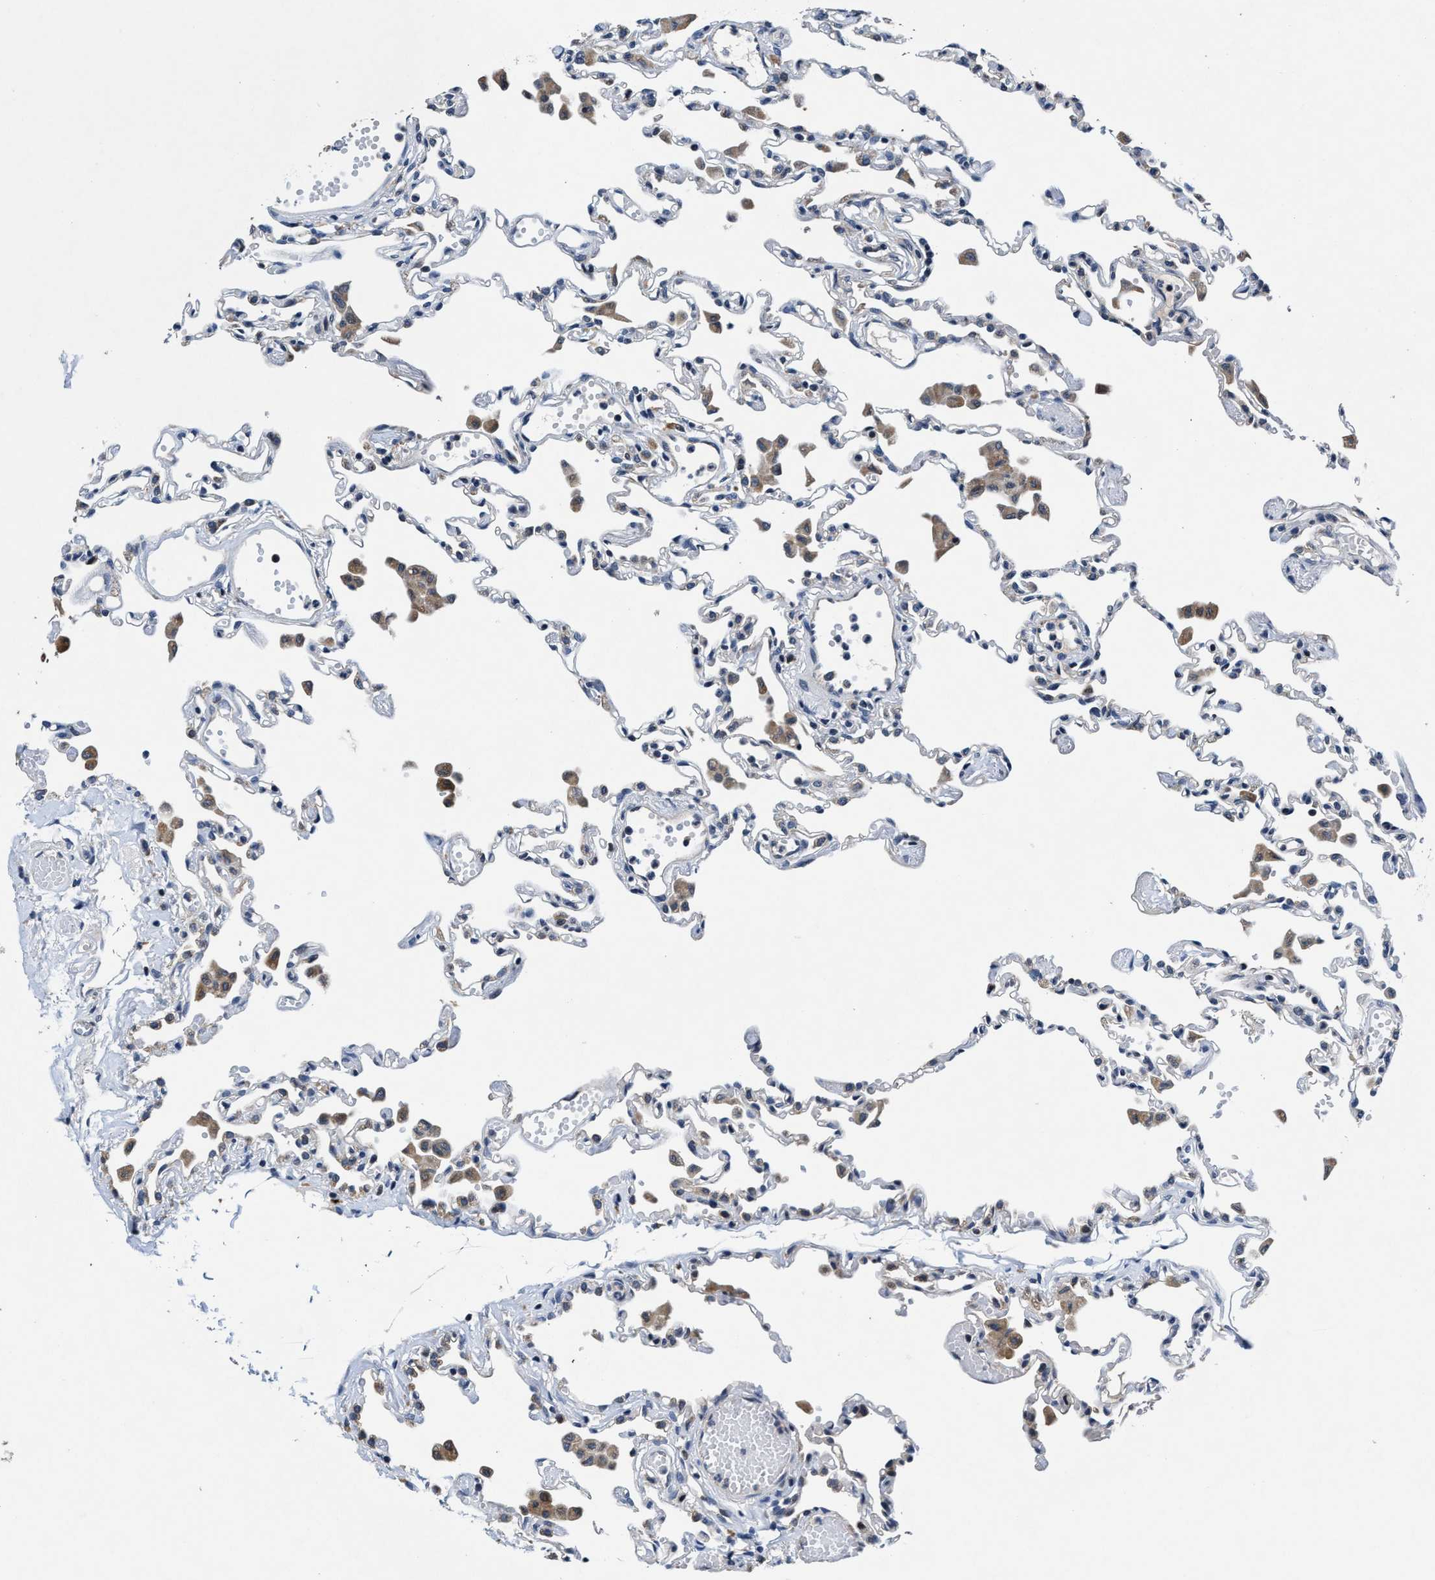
{"staining": {"intensity": "negative", "quantity": "none", "location": "none"}, "tissue": "lung", "cell_type": "Alveolar cells", "image_type": "normal", "snomed": [{"axis": "morphology", "description": "Normal tissue, NOS"}, {"axis": "topography", "description": "Bronchus"}, {"axis": "topography", "description": "Lung"}], "caption": "Immunohistochemistry (IHC) of benign lung reveals no positivity in alveolar cells.", "gene": "TMEM53", "patient": {"sex": "female", "age": 49}}